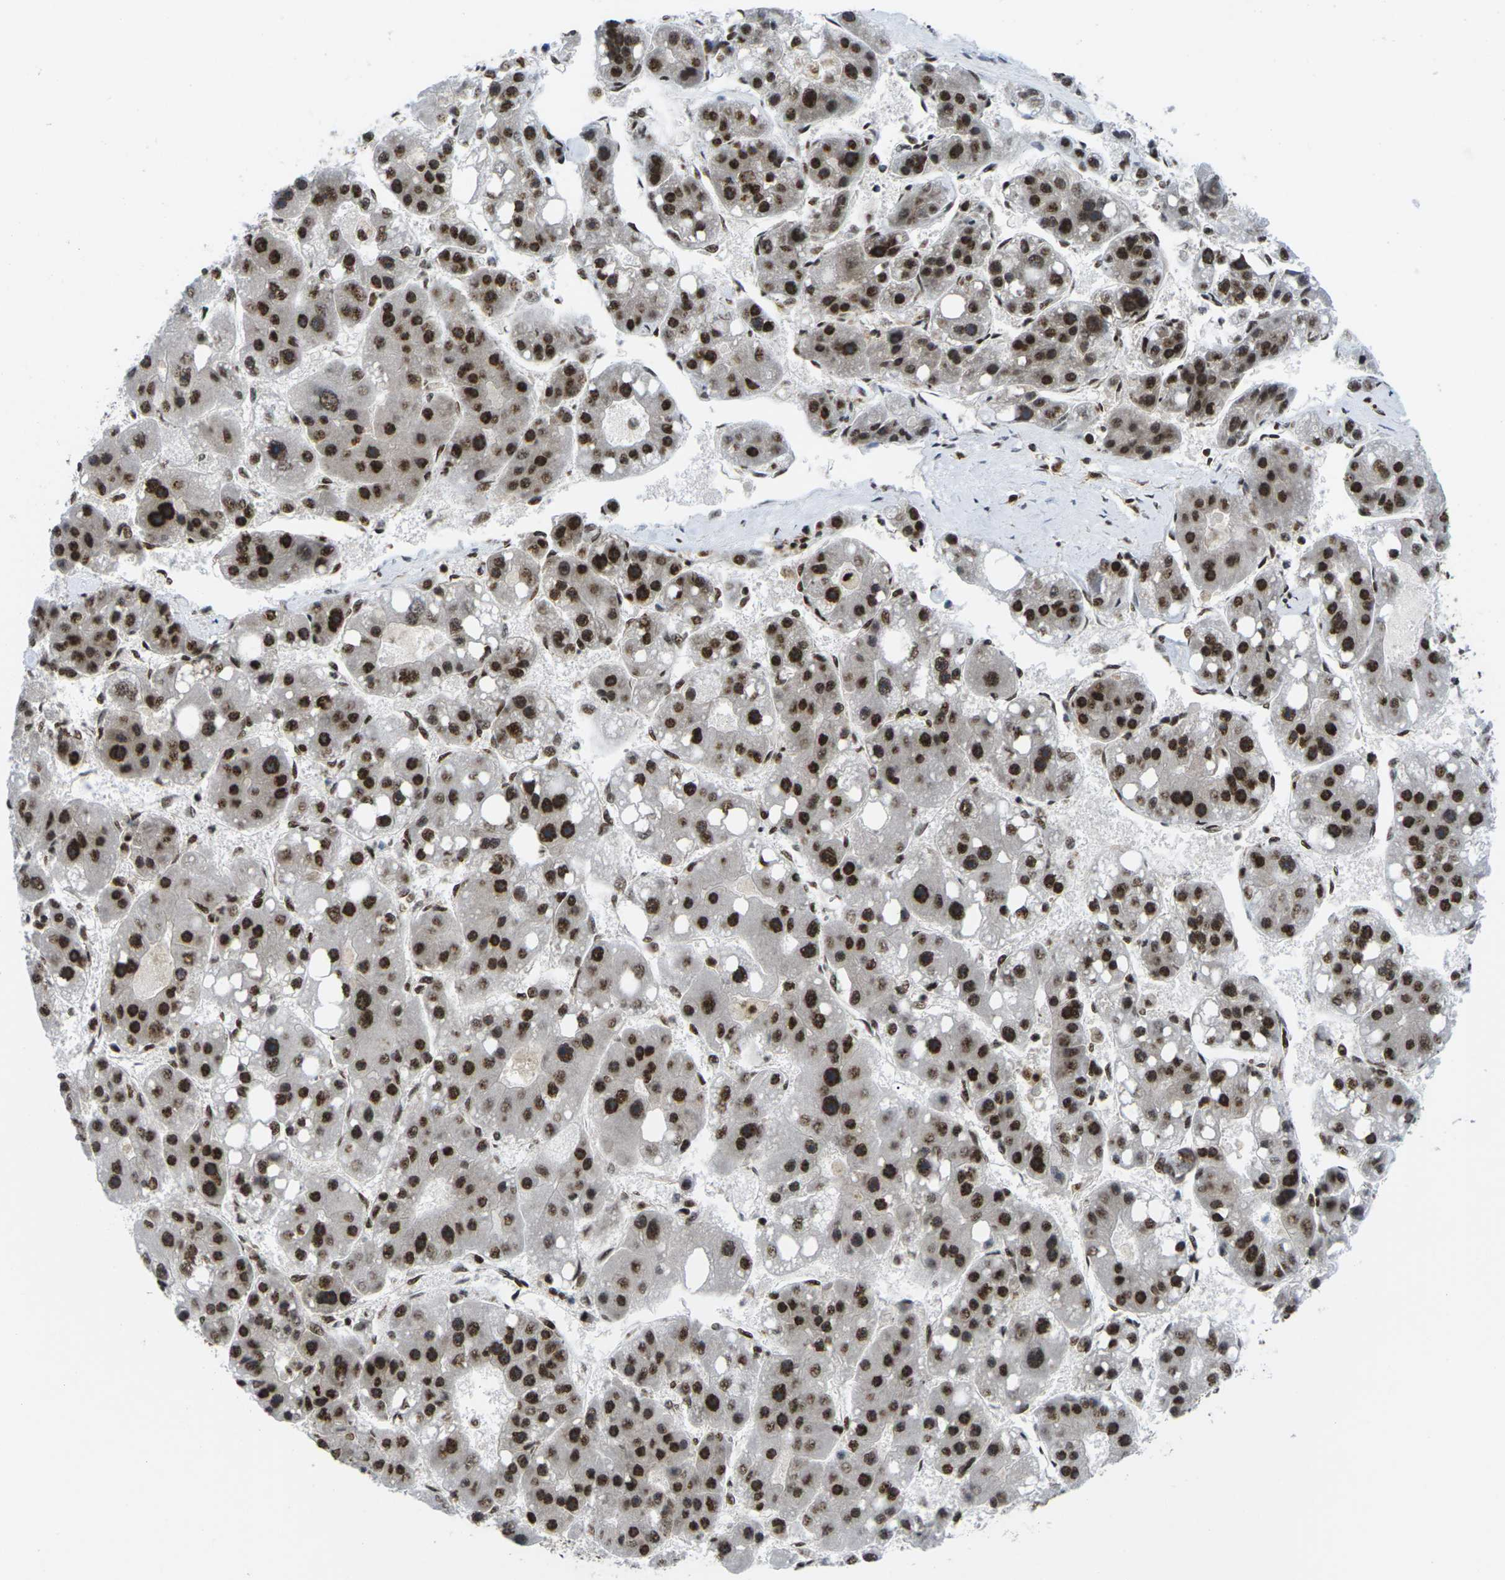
{"staining": {"intensity": "strong", "quantity": ">75%", "location": "nuclear"}, "tissue": "liver cancer", "cell_type": "Tumor cells", "image_type": "cancer", "snomed": [{"axis": "morphology", "description": "Carcinoma, Hepatocellular, NOS"}, {"axis": "topography", "description": "Liver"}], "caption": "Human liver cancer (hepatocellular carcinoma) stained for a protein (brown) reveals strong nuclear positive positivity in about >75% of tumor cells.", "gene": "MAGOH", "patient": {"sex": "female", "age": 61}}